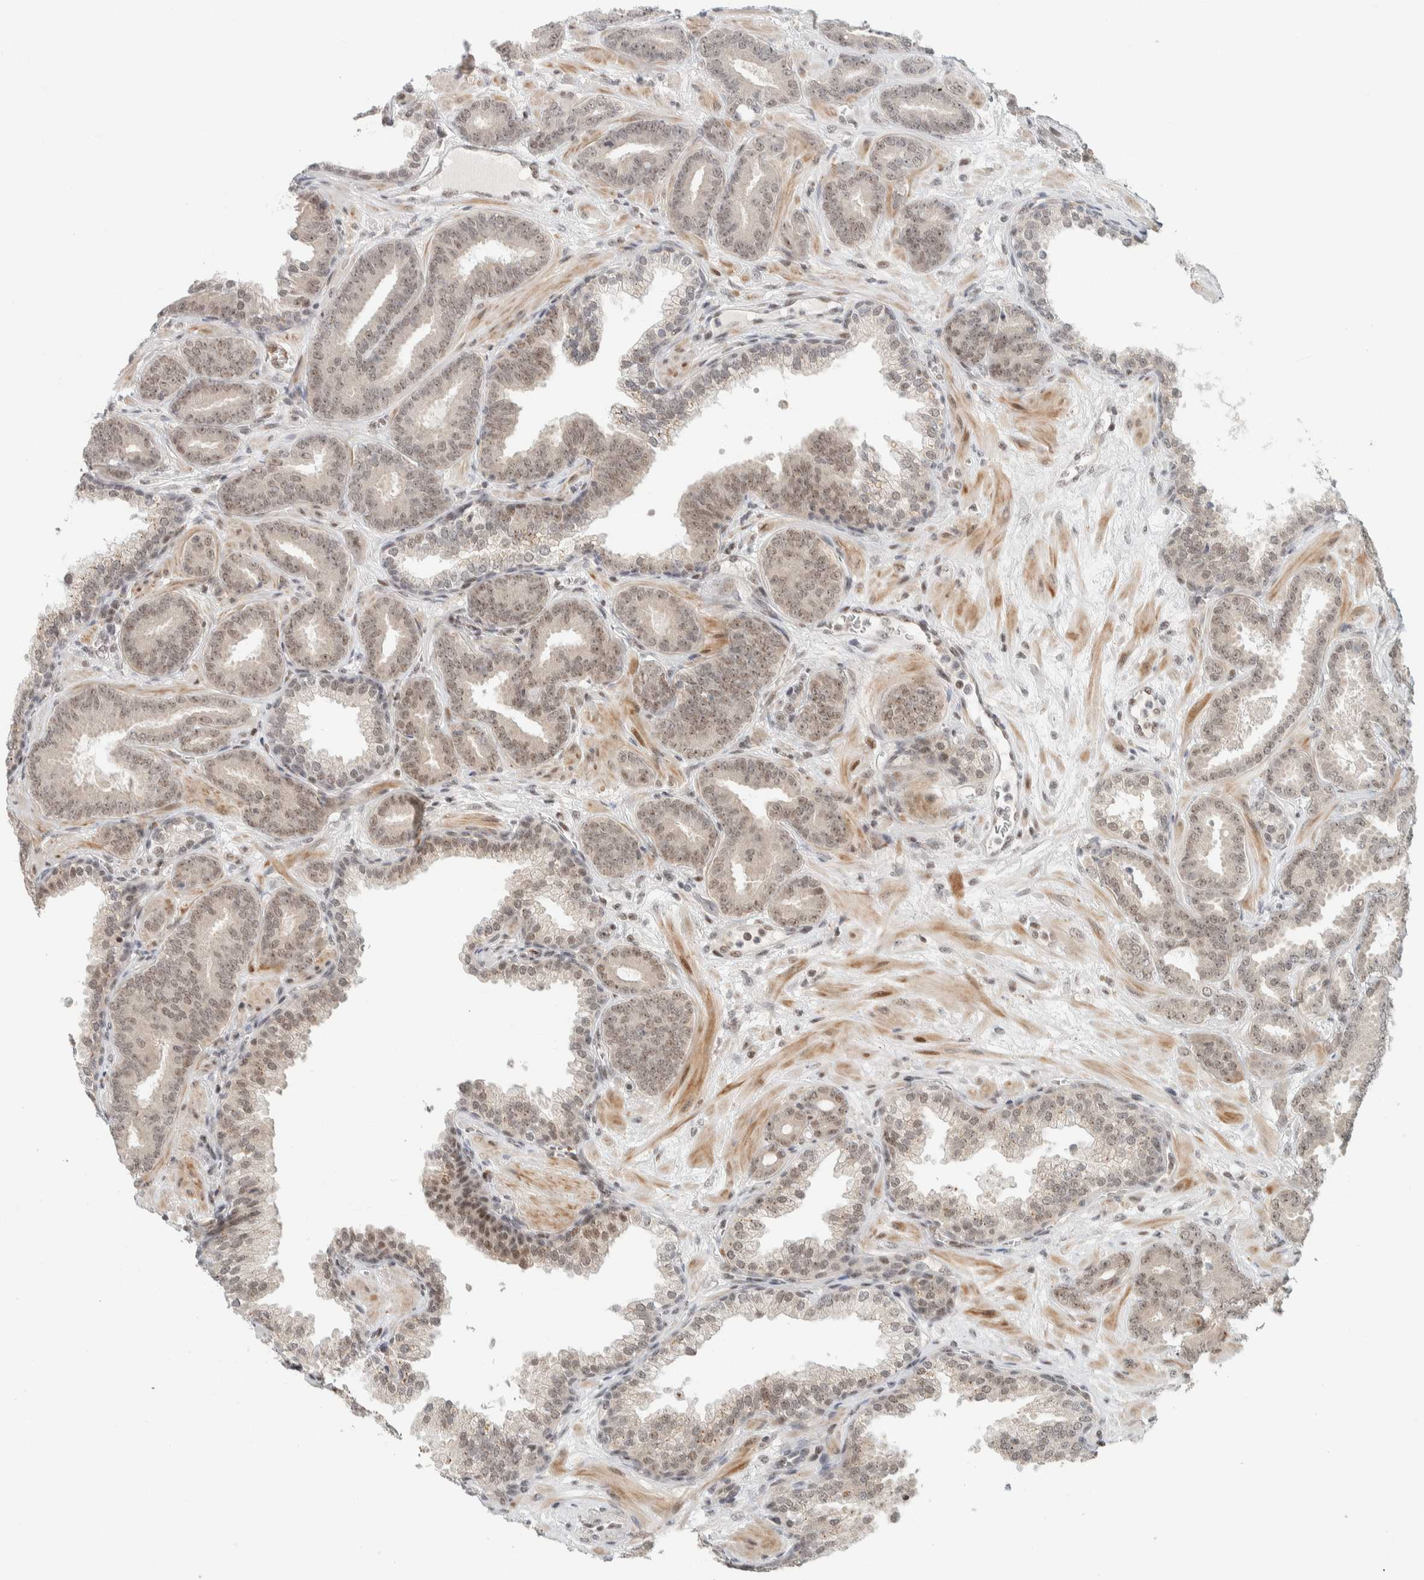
{"staining": {"intensity": "weak", "quantity": ">75%", "location": "nuclear"}, "tissue": "prostate cancer", "cell_type": "Tumor cells", "image_type": "cancer", "snomed": [{"axis": "morphology", "description": "Adenocarcinoma, Low grade"}, {"axis": "topography", "description": "Prostate"}], "caption": "Tumor cells show low levels of weak nuclear positivity in about >75% of cells in prostate cancer (adenocarcinoma (low-grade)).", "gene": "ZBTB2", "patient": {"sex": "male", "age": 62}}